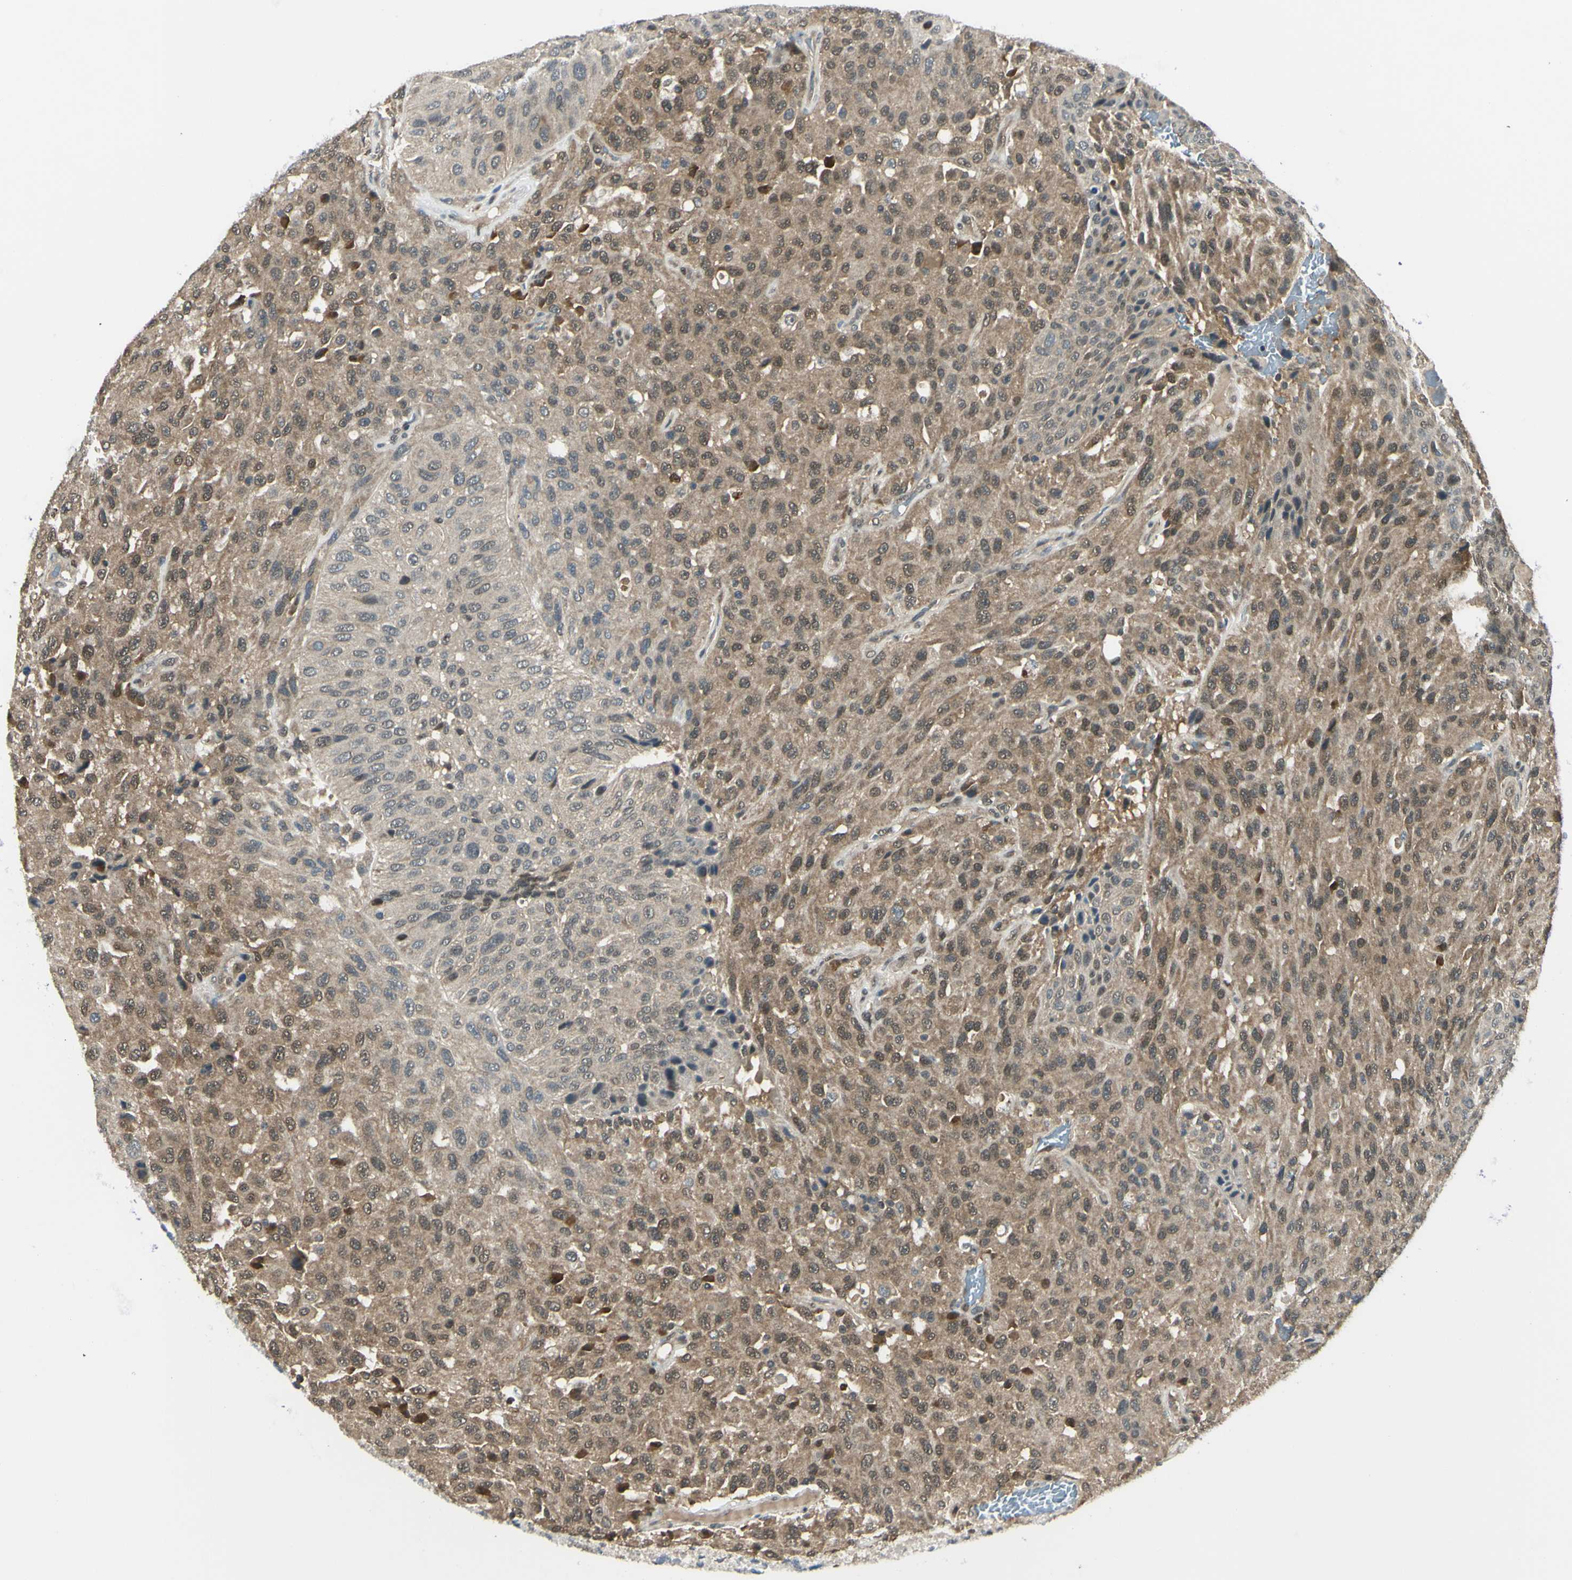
{"staining": {"intensity": "moderate", "quantity": ">75%", "location": "cytoplasmic/membranous"}, "tissue": "urothelial cancer", "cell_type": "Tumor cells", "image_type": "cancer", "snomed": [{"axis": "morphology", "description": "Urothelial carcinoma, High grade"}, {"axis": "topography", "description": "Urinary bladder"}], "caption": "A photomicrograph of urothelial cancer stained for a protein shows moderate cytoplasmic/membranous brown staining in tumor cells. The staining was performed using DAB, with brown indicating positive protein expression. Nuclei are stained blue with hematoxylin.", "gene": "PSMD5", "patient": {"sex": "male", "age": 66}}